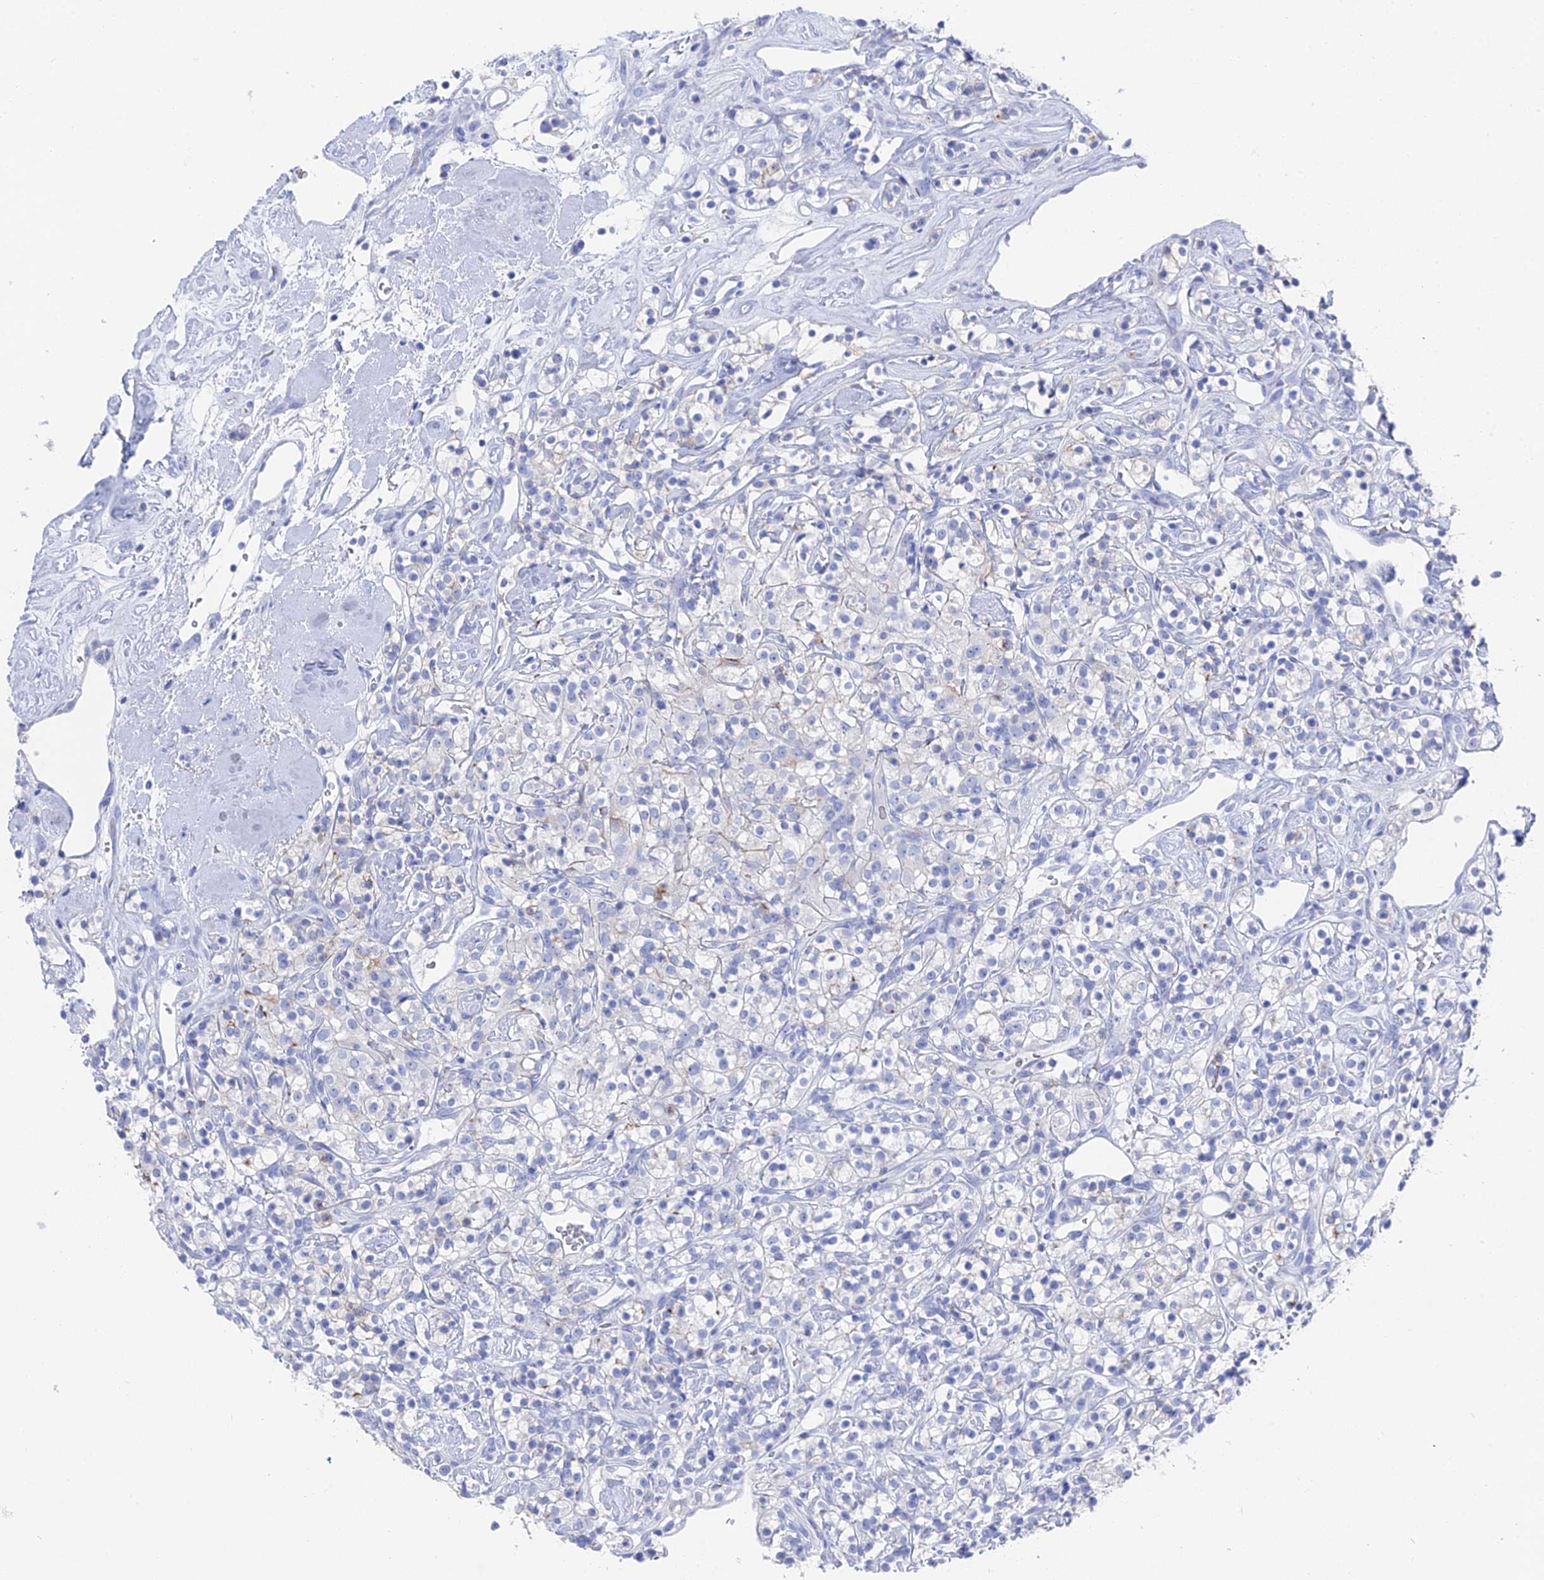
{"staining": {"intensity": "negative", "quantity": "none", "location": "none"}, "tissue": "renal cancer", "cell_type": "Tumor cells", "image_type": "cancer", "snomed": [{"axis": "morphology", "description": "Adenocarcinoma, NOS"}, {"axis": "topography", "description": "Kidney"}], "caption": "The micrograph displays no significant expression in tumor cells of renal cancer (adenocarcinoma).", "gene": "ENPP3", "patient": {"sex": "male", "age": 77}}